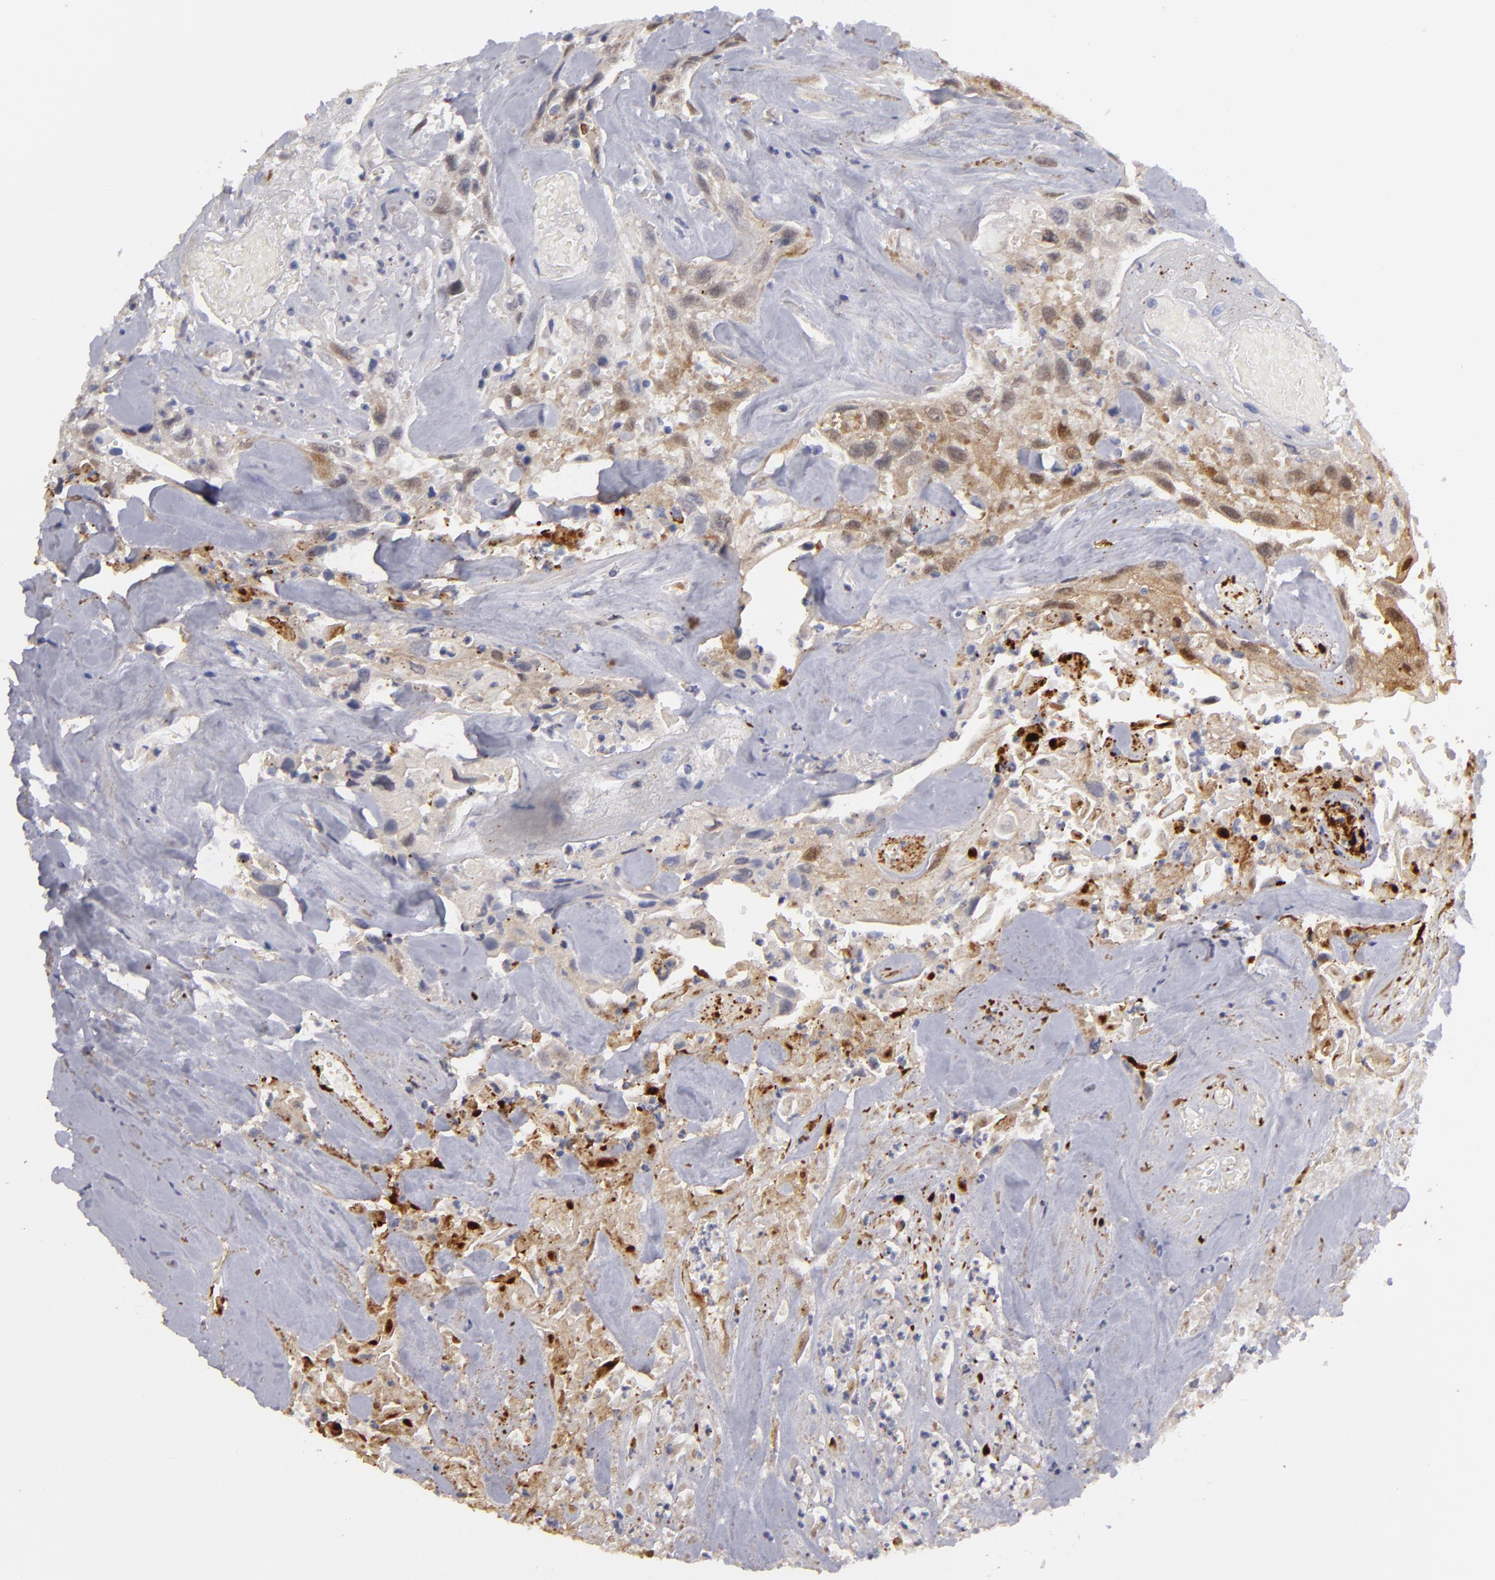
{"staining": {"intensity": "moderate", "quantity": ">75%", "location": "cytoplasmic/membranous,nuclear"}, "tissue": "urothelial cancer", "cell_type": "Tumor cells", "image_type": "cancer", "snomed": [{"axis": "morphology", "description": "Urothelial carcinoma, High grade"}, {"axis": "topography", "description": "Urinary bladder"}], "caption": "Urothelial carcinoma (high-grade) stained with DAB immunohistochemistry demonstrates medium levels of moderate cytoplasmic/membranous and nuclear staining in approximately >75% of tumor cells. (DAB (3,3'-diaminobenzidine) = brown stain, brightfield microscopy at high magnification).", "gene": "EFS", "patient": {"sex": "female", "age": 84}}